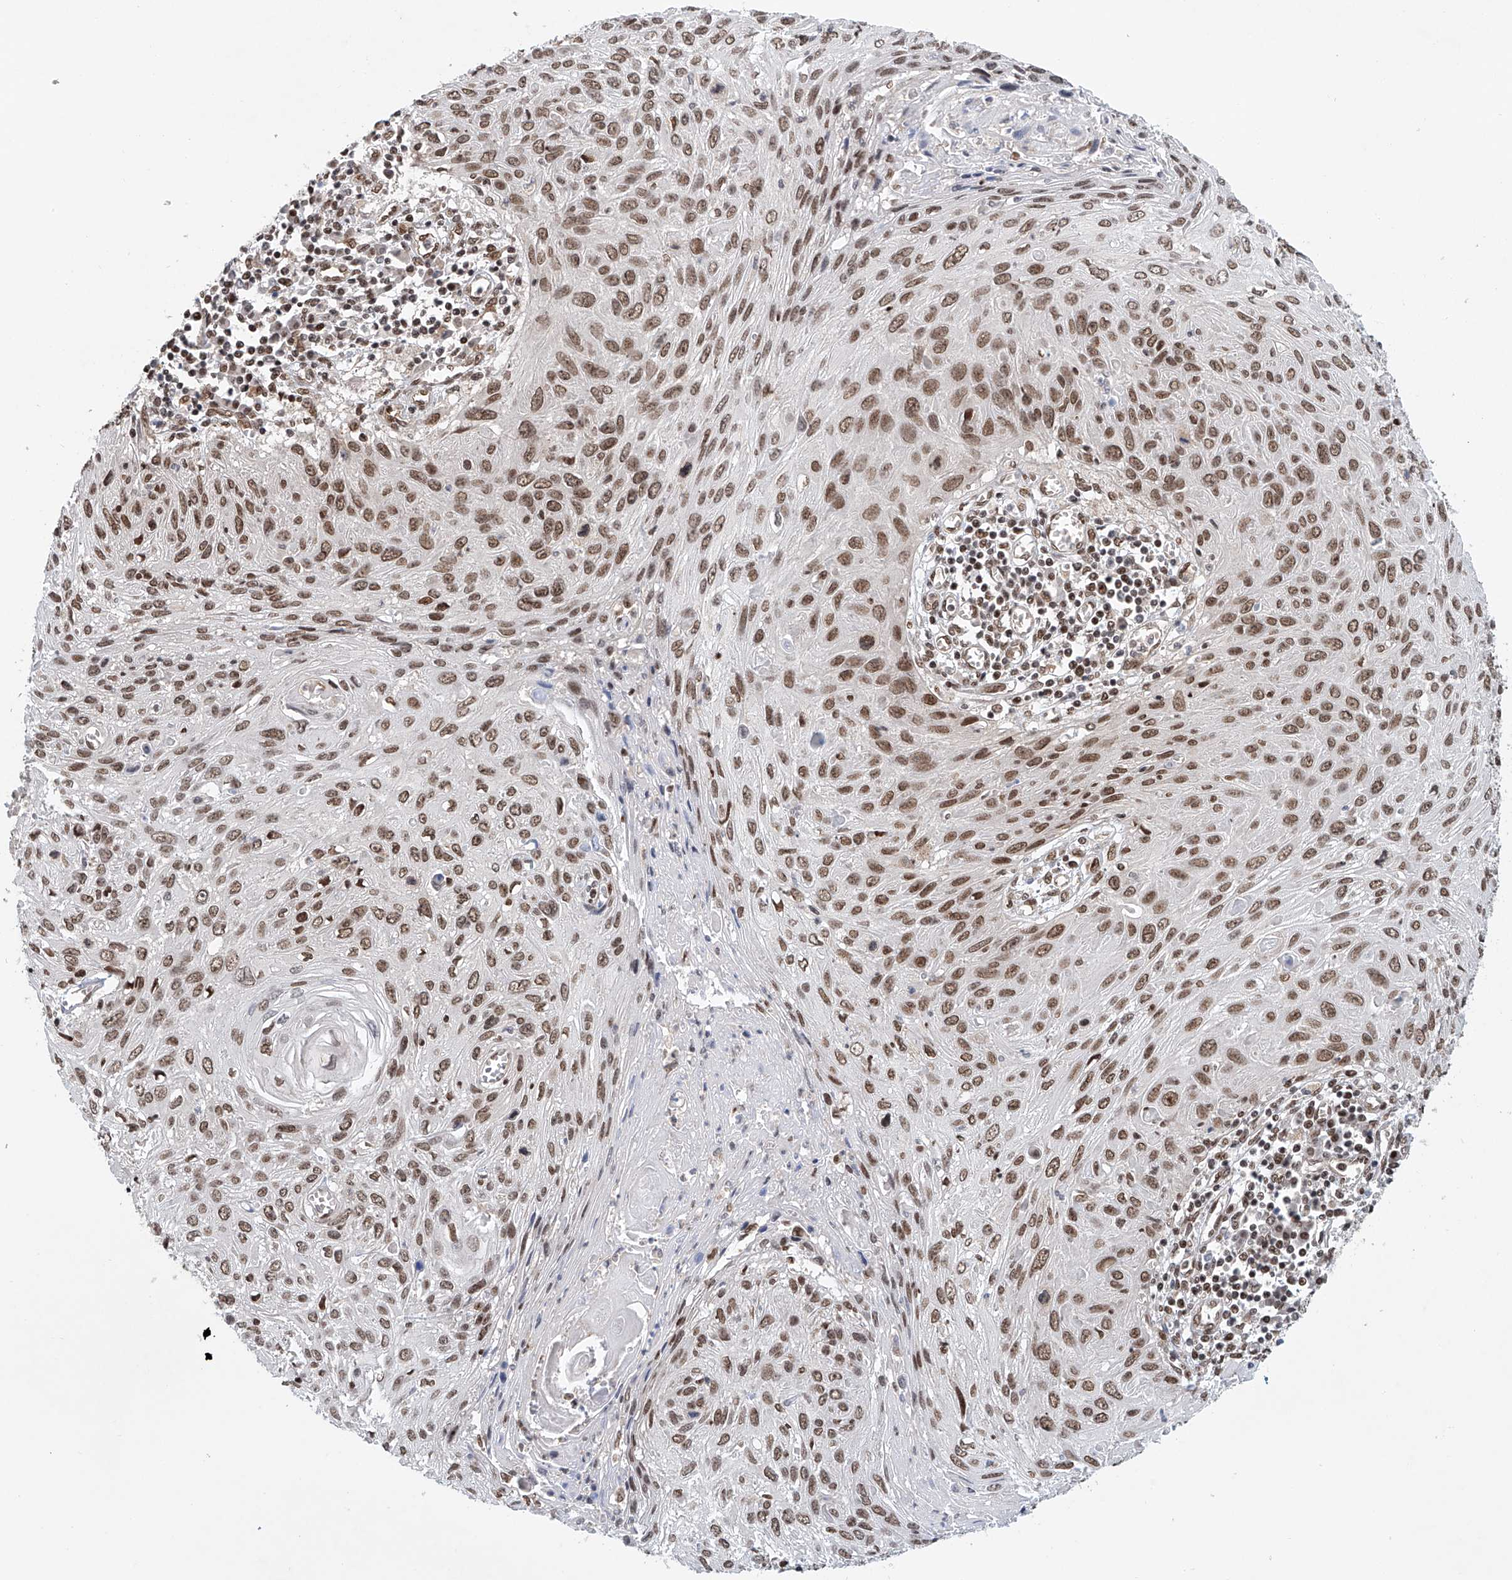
{"staining": {"intensity": "moderate", "quantity": ">75%", "location": "nuclear"}, "tissue": "cervical cancer", "cell_type": "Tumor cells", "image_type": "cancer", "snomed": [{"axis": "morphology", "description": "Squamous cell carcinoma, NOS"}, {"axis": "topography", "description": "Cervix"}], "caption": "Cervical cancer was stained to show a protein in brown. There is medium levels of moderate nuclear positivity in approximately >75% of tumor cells.", "gene": "ZNF470", "patient": {"sex": "female", "age": 51}}